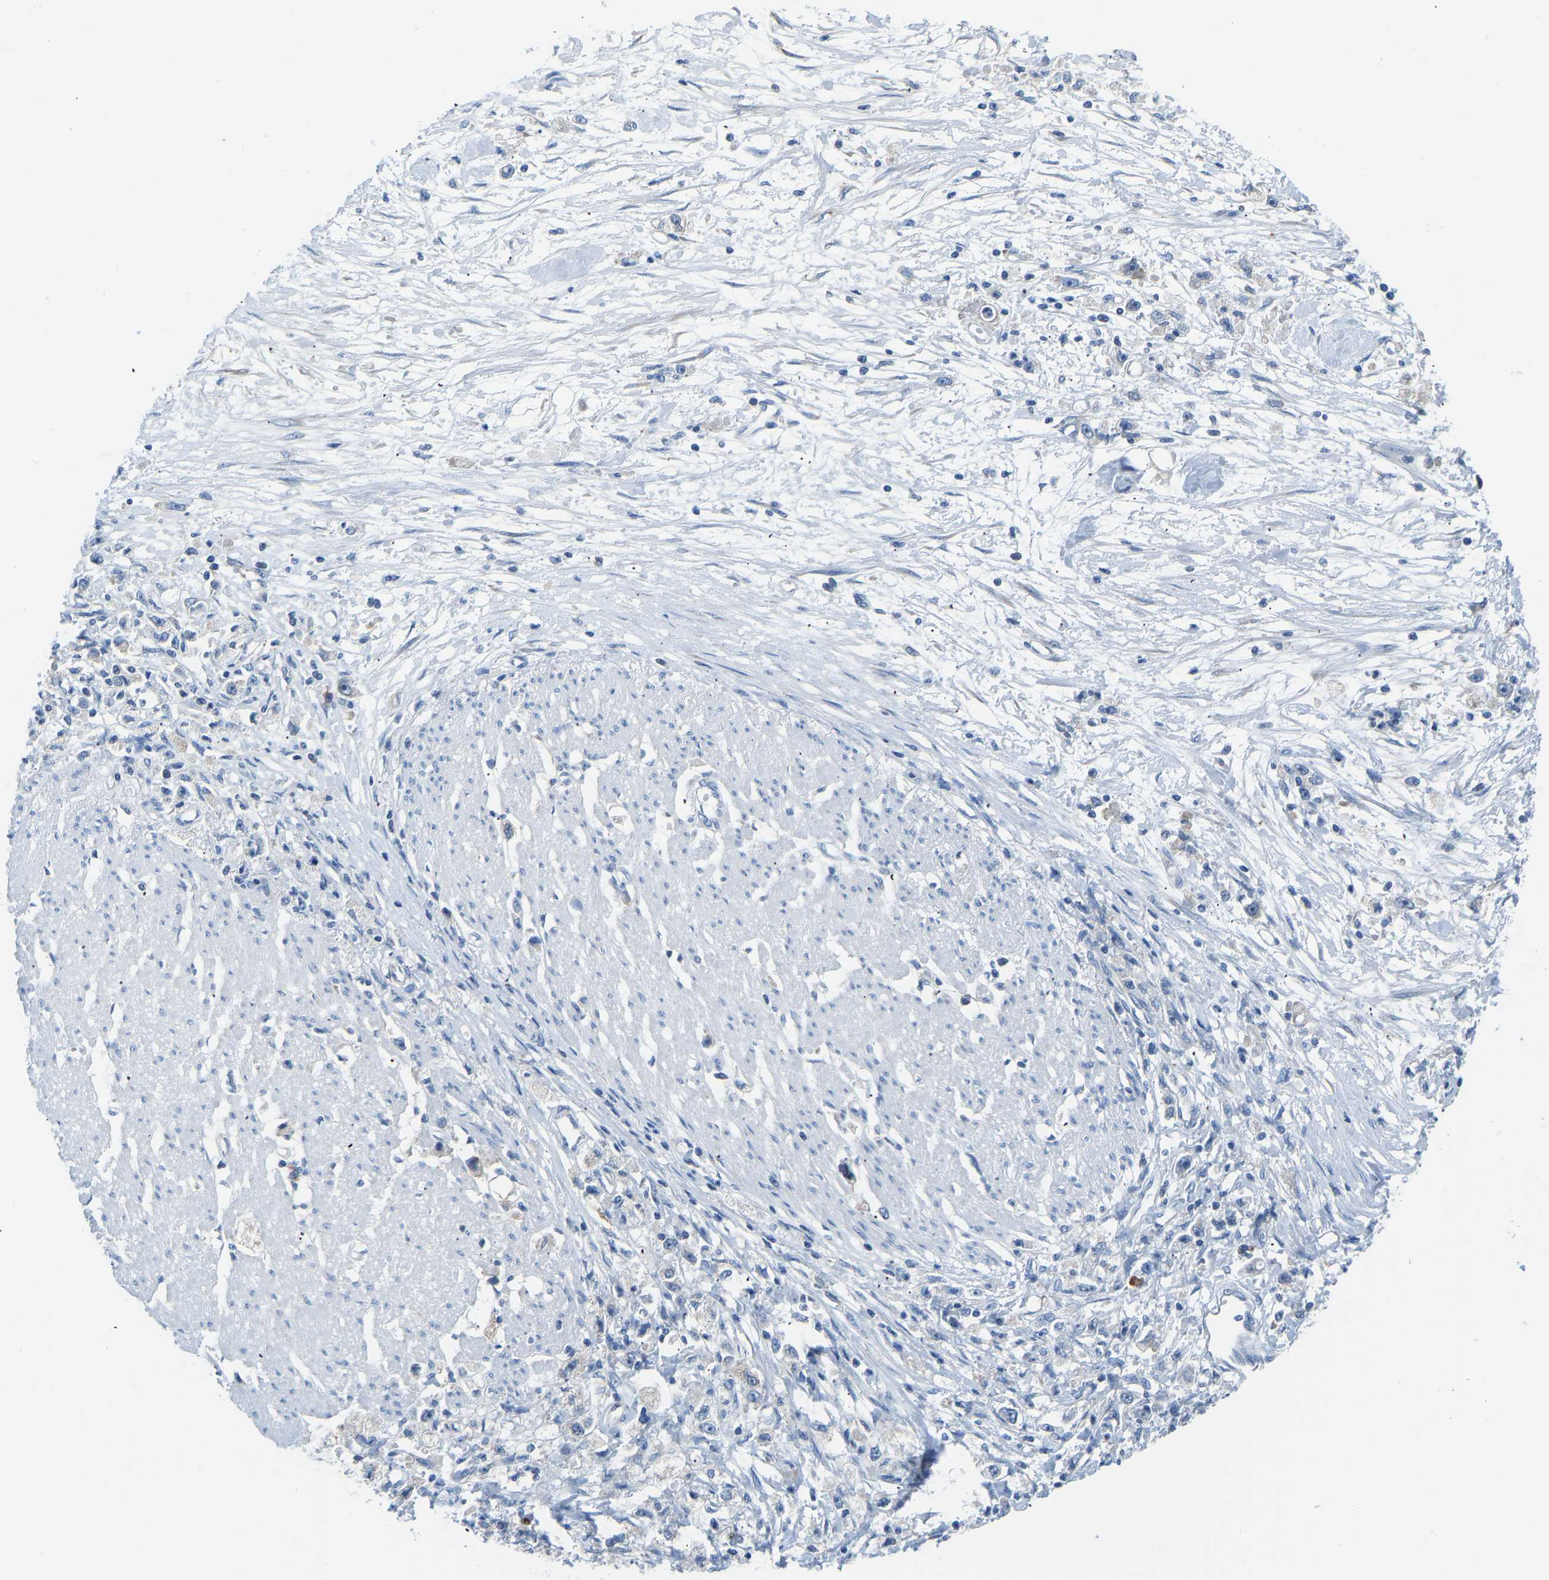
{"staining": {"intensity": "negative", "quantity": "none", "location": "none"}, "tissue": "stomach cancer", "cell_type": "Tumor cells", "image_type": "cancer", "snomed": [{"axis": "morphology", "description": "Adenocarcinoma, NOS"}, {"axis": "topography", "description": "Stomach"}], "caption": "Immunohistochemistry (IHC) micrograph of human stomach adenocarcinoma stained for a protein (brown), which displays no expression in tumor cells.", "gene": "VRK1", "patient": {"sex": "female", "age": 59}}